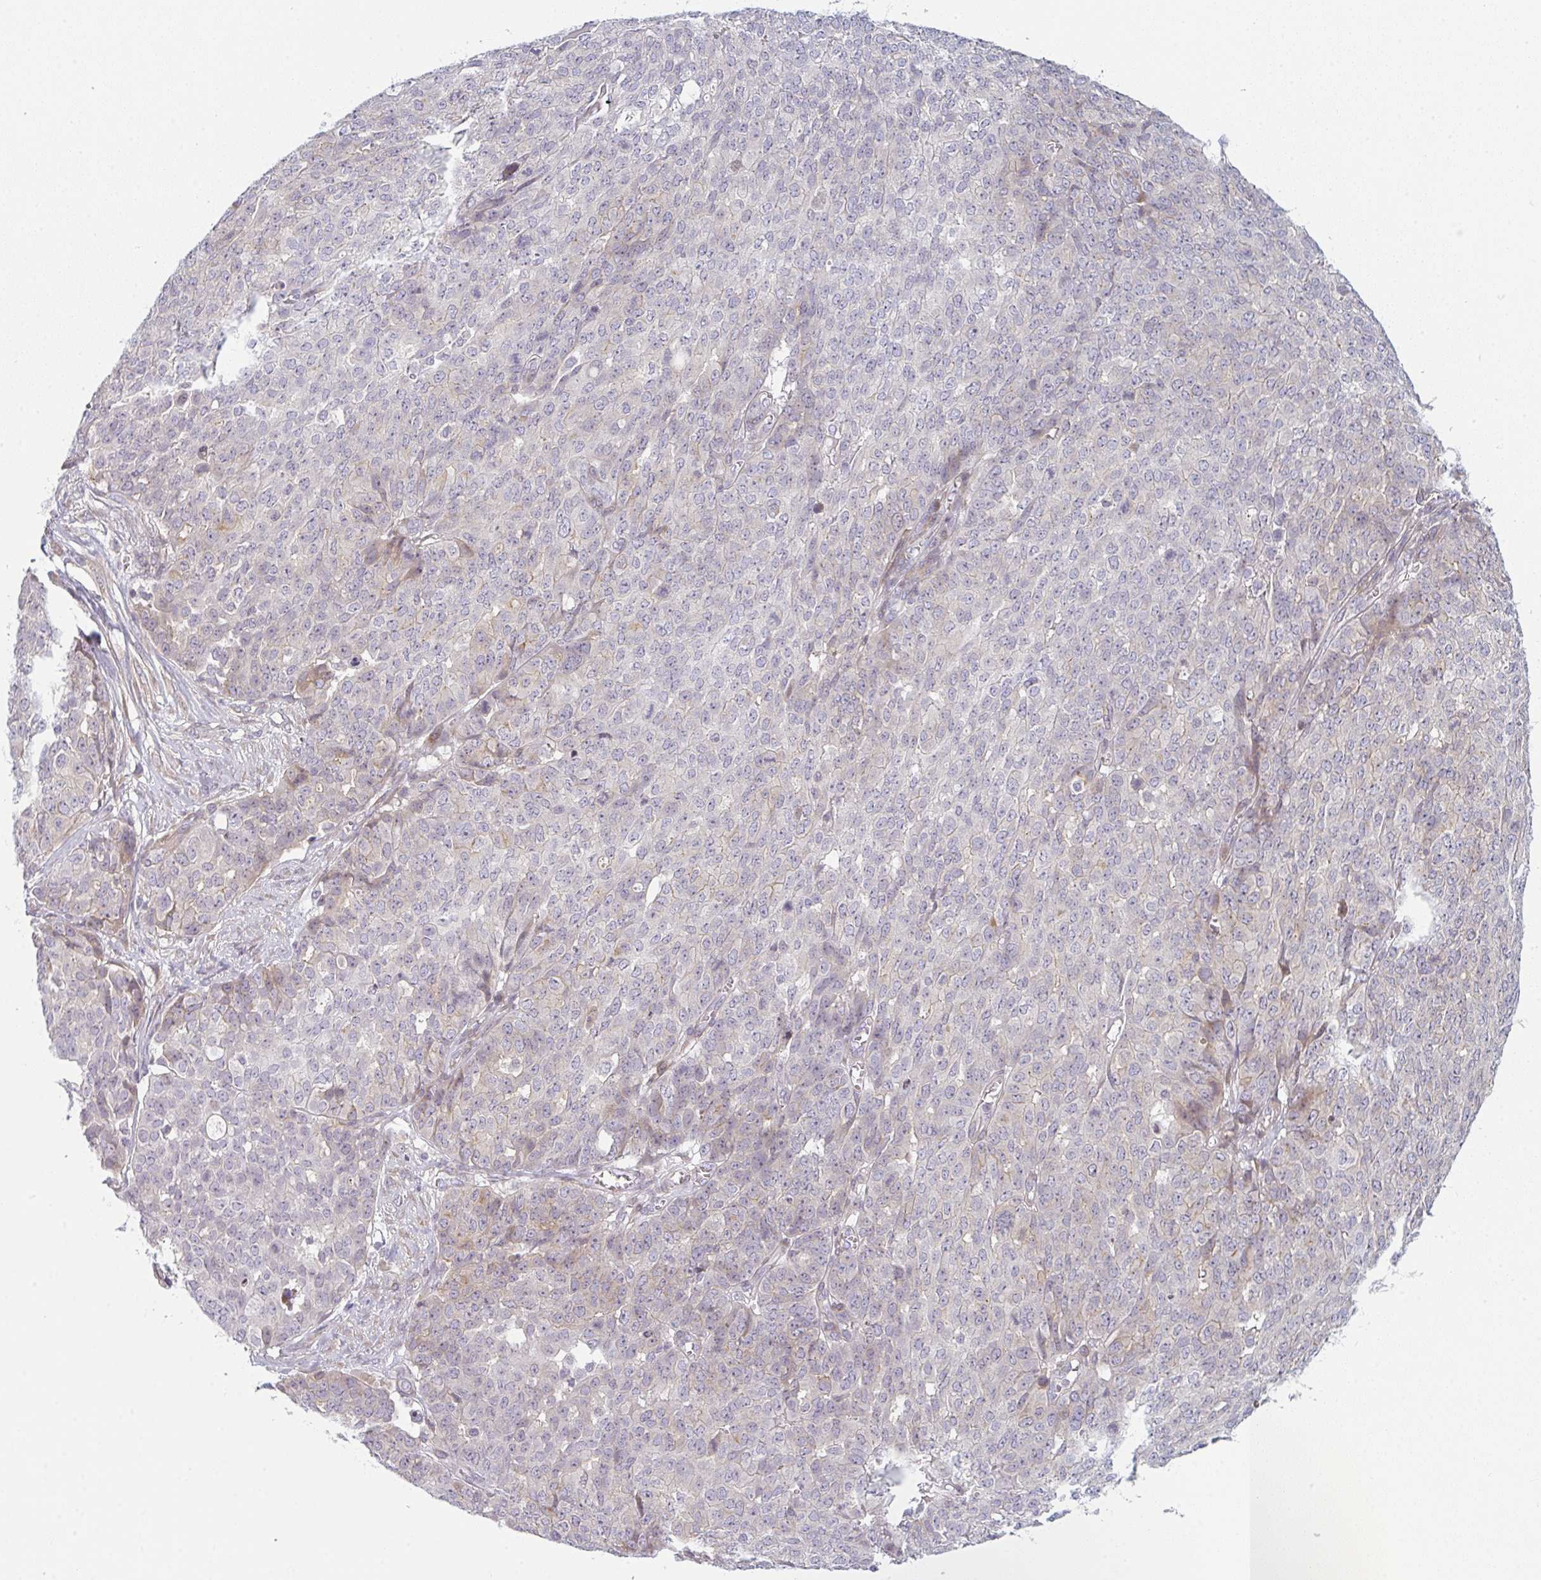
{"staining": {"intensity": "negative", "quantity": "none", "location": "none"}, "tissue": "ovarian cancer", "cell_type": "Tumor cells", "image_type": "cancer", "snomed": [{"axis": "morphology", "description": "Cystadenocarcinoma, serous, NOS"}, {"axis": "topography", "description": "Soft tissue"}, {"axis": "topography", "description": "Ovary"}], "caption": "The image demonstrates no staining of tumor cells in ovarian cancer. (DAB (3,3'-diaminobenzidine) immunohistochemistry (IHC) with hematoxylin counter stain).", "gene": "TMEM237", "patient": {"sex": "female", "age": 57}}